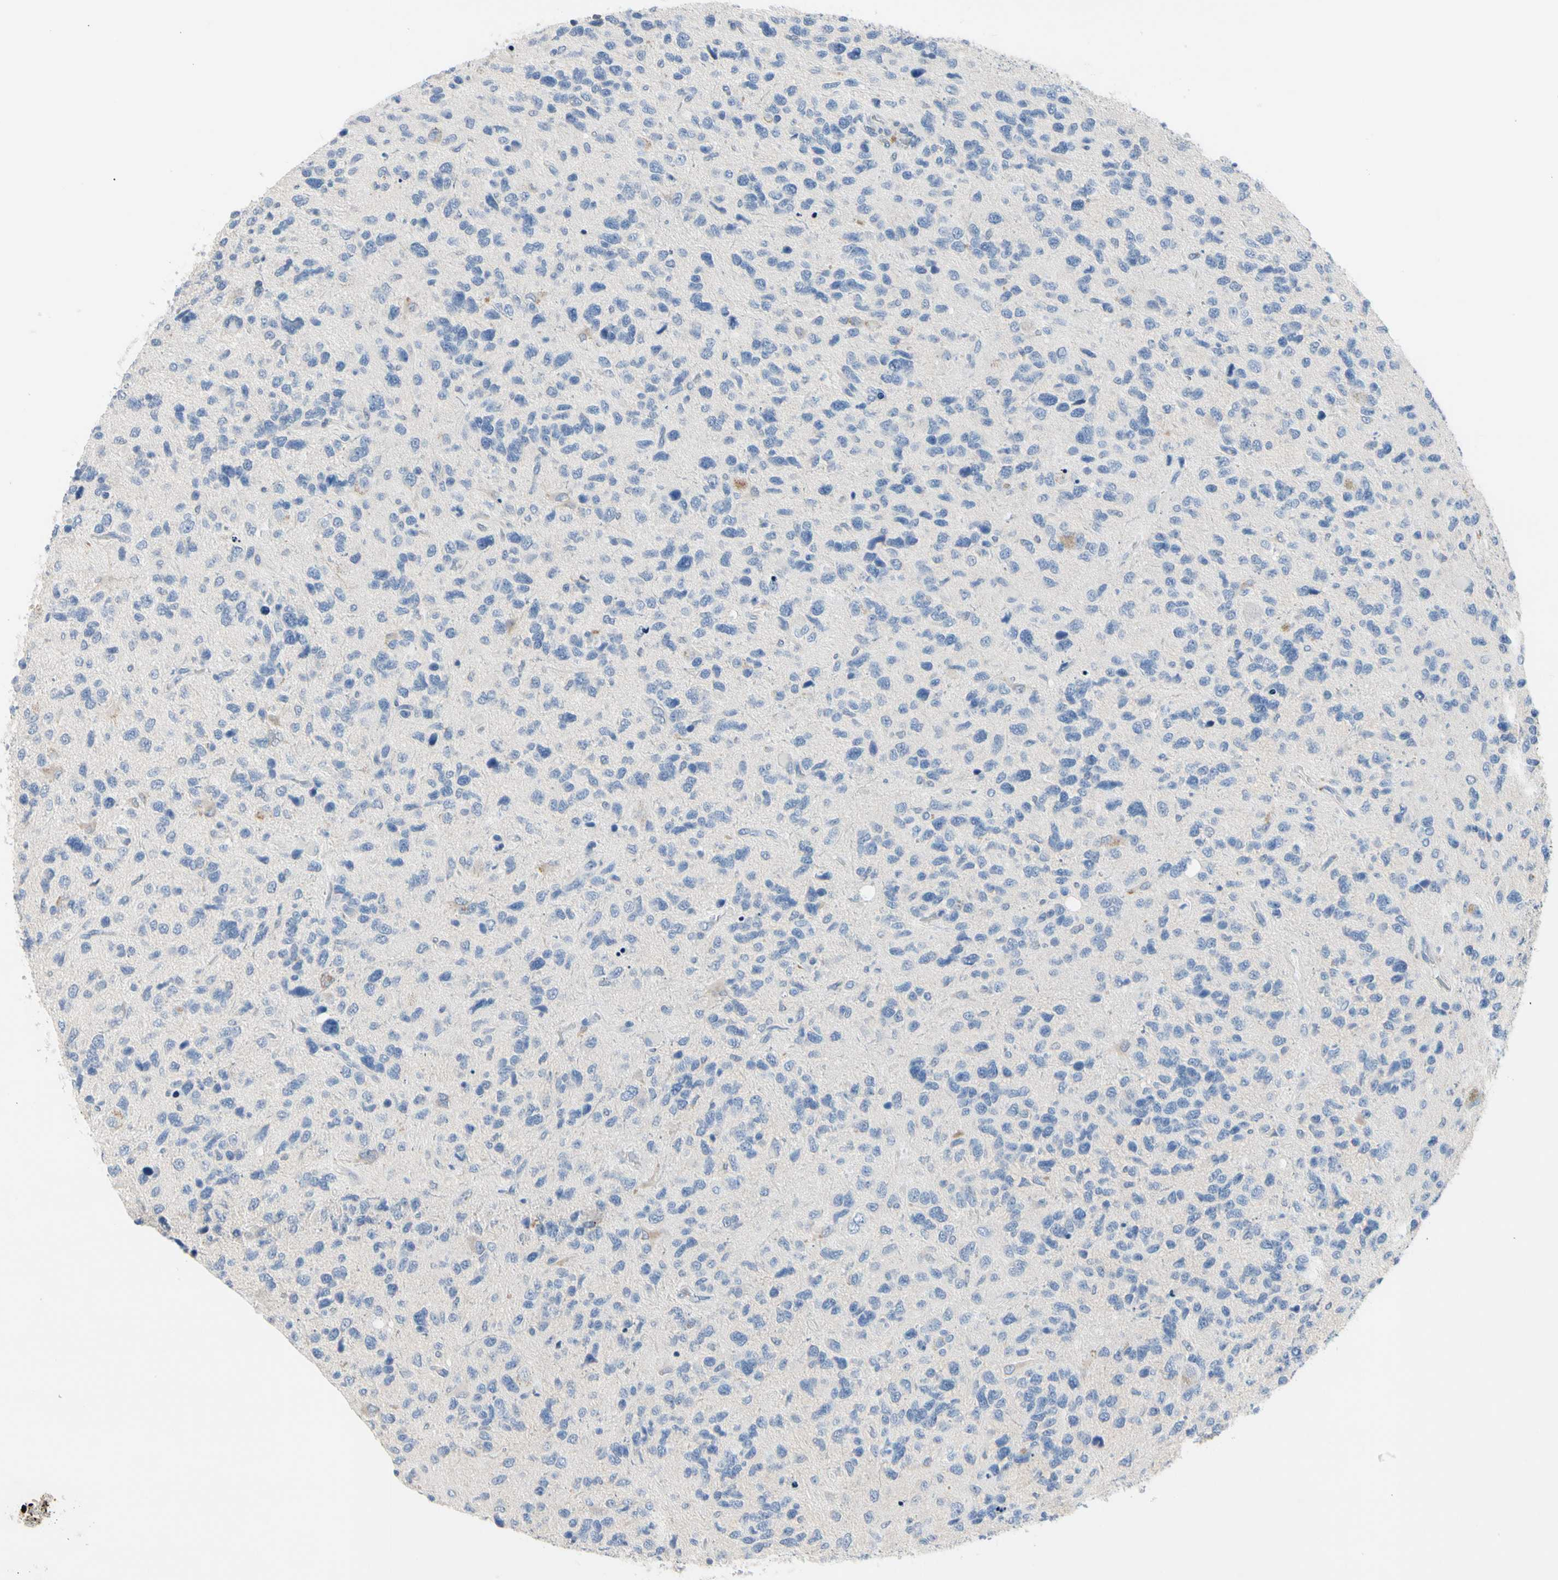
{"staining": {"intensity": "negative", "quantity": "none", "location": "none"}, "tissue": "glioma", "cell_type": "Tumor cells", "image_type": "cancer", "snomed": [{"axis": "morphology", "description": "Glioma, malignant, High grade"}, {"axis": "topography", "description": "Brain"}], "caption": "High power microscopy image of an immunohistochemistry histopathology image of malignant glioma (high-grade), revealing no significant expression in tumor cells.", "gene": "ECRG4", "patient": {"sex": "female", "age": 58}}